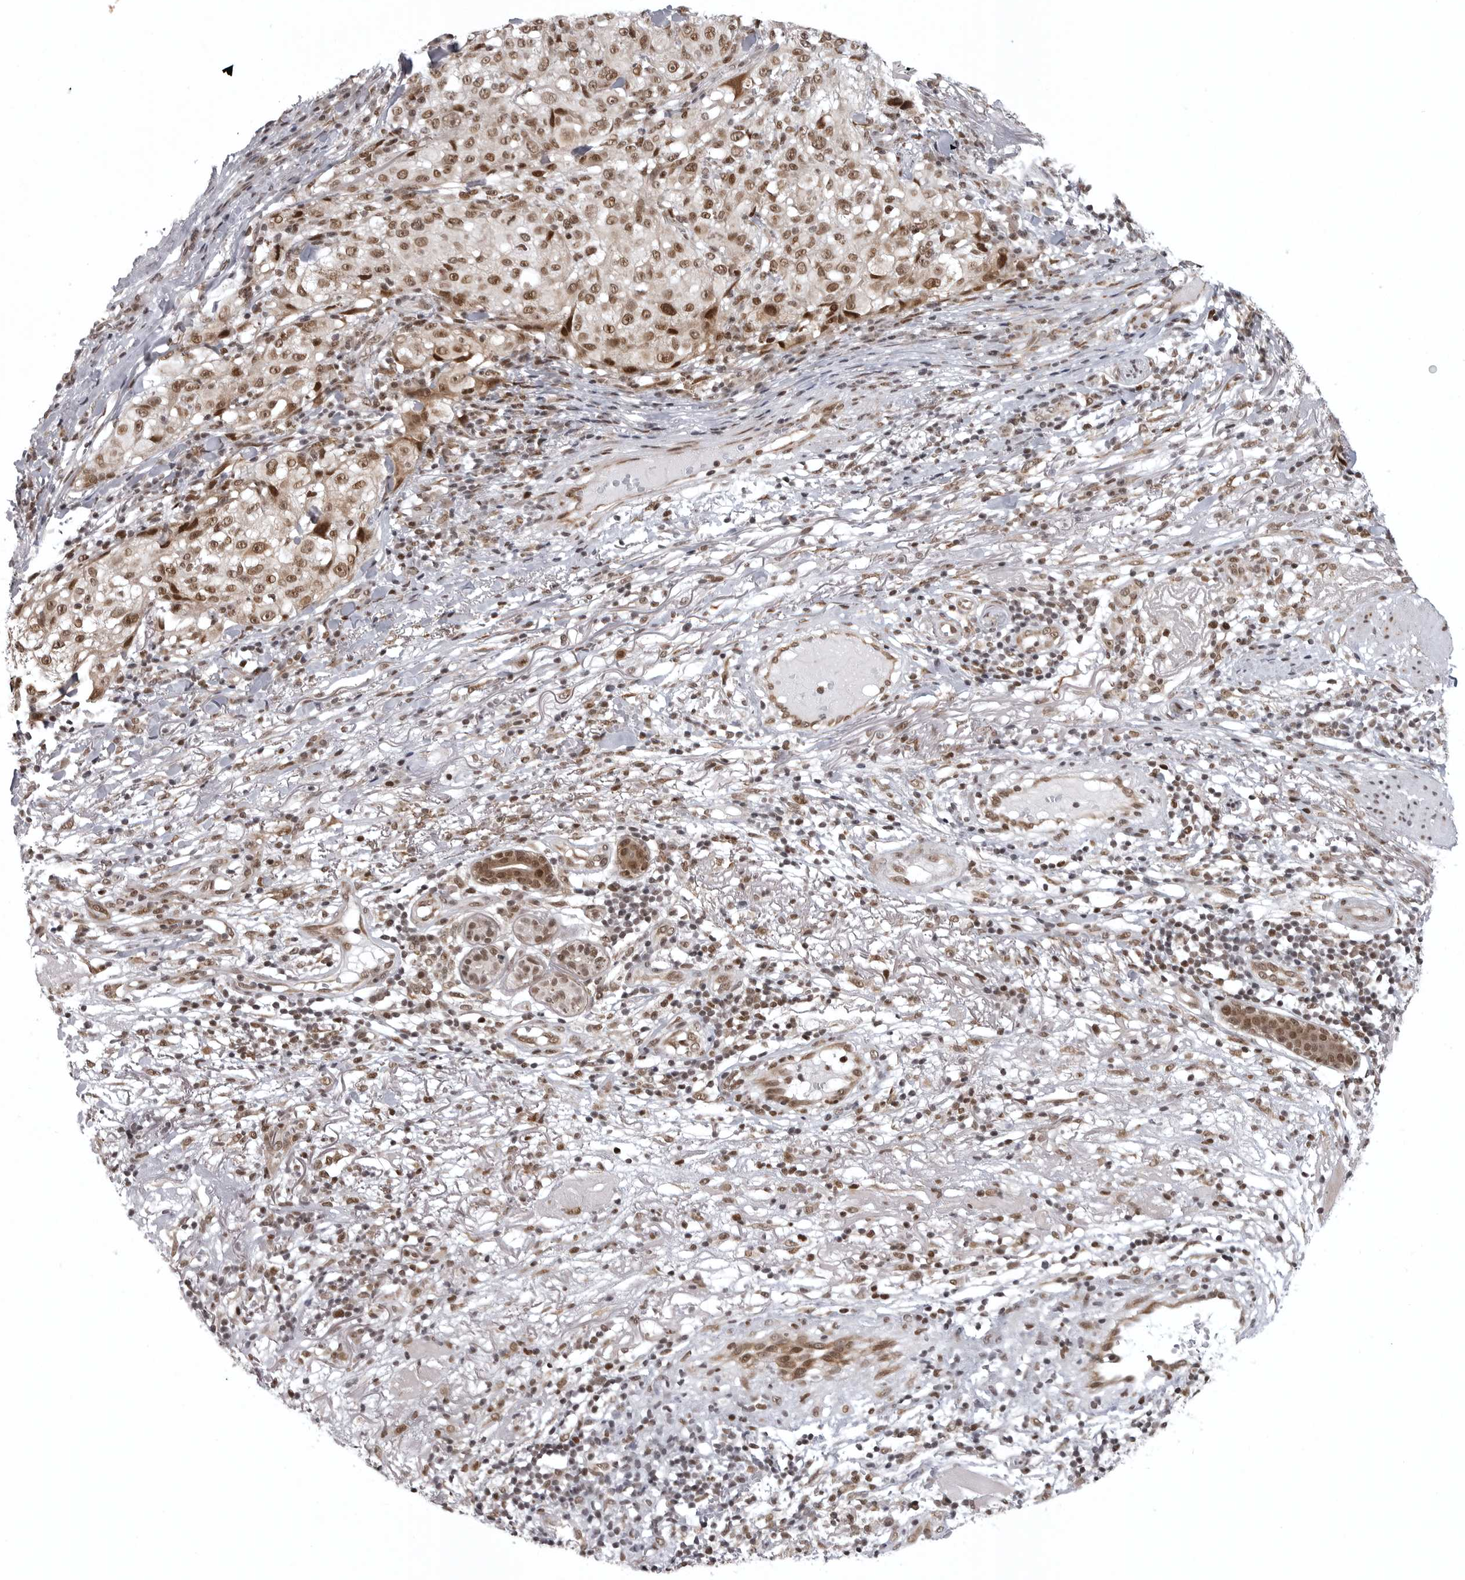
{"staining": {"intensity": "moderate", "quantity": ">75%", "location": "nuclear"}, "tissue": "melanoma", "cell_type": "Tumor cells", "image_type": "cancer", "snomed": [{"axis": "morphology", "description": "Necrosis, NOS"}, {"axis": "morphology", "description": "Malignant melanoma, NOS"}, {"axis": "topography", "description": "Skin"}], "caption": "Human malignant melanoma stained for a protein (brown) exhibits moderate nuclear positive staining in approximately >75% of tumor cells.", "gene": "PRDM10", "patient": {"sex": "female", "age": 87}}